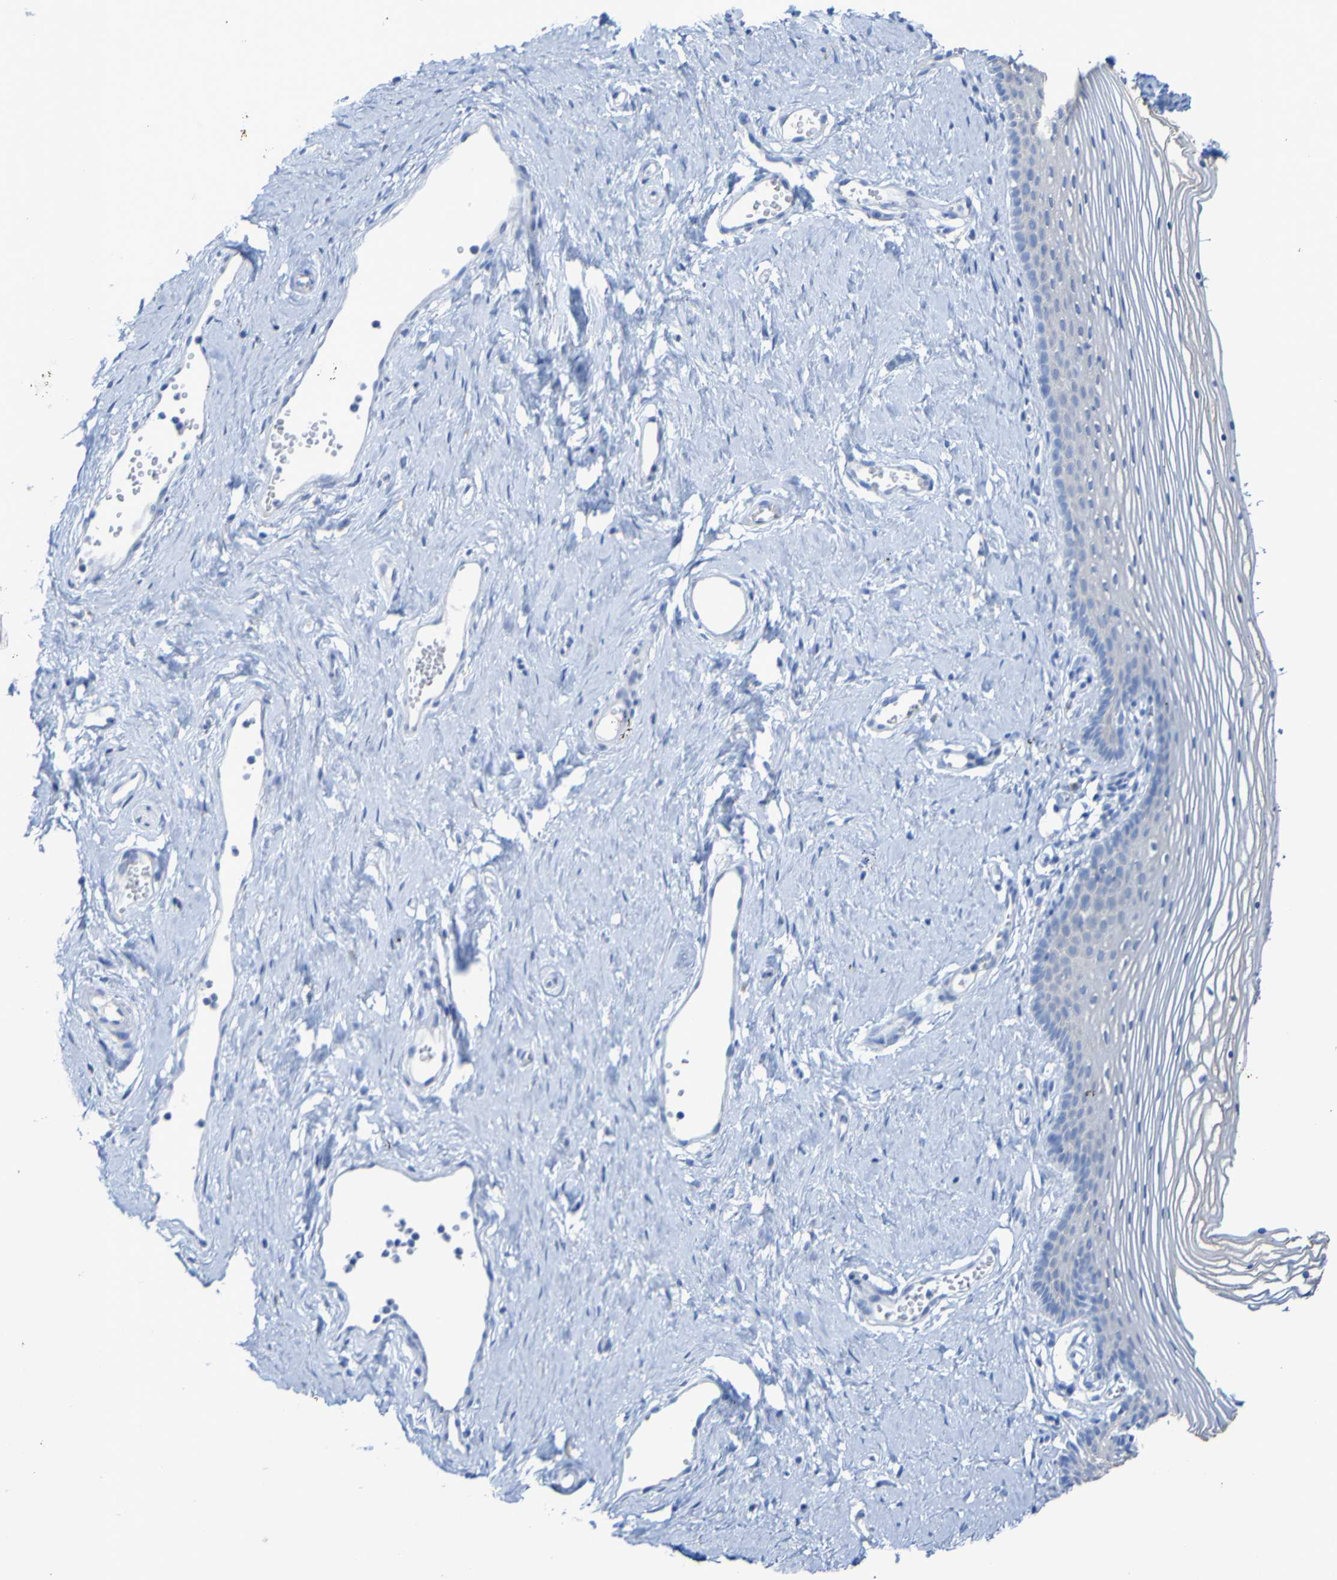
{"staining": {"intensity": "negative", "quantity": "none", "location": "none"}, "tissue": "vagina", "cell_type": "Squamous epithelial cells", "image_type": "normal", "snomed": [{"axis": "morphology", "description": "Normal tissue, NOS"}, {"axis": "topography", "description": "Vagina"}], "caption": "This is an IHC histopathology image of unremarkable human vagina. There is no positivity in squamous epithelial cells.", "gene": "ACMSD", "patient": {"sex": "female", "age": 32}}